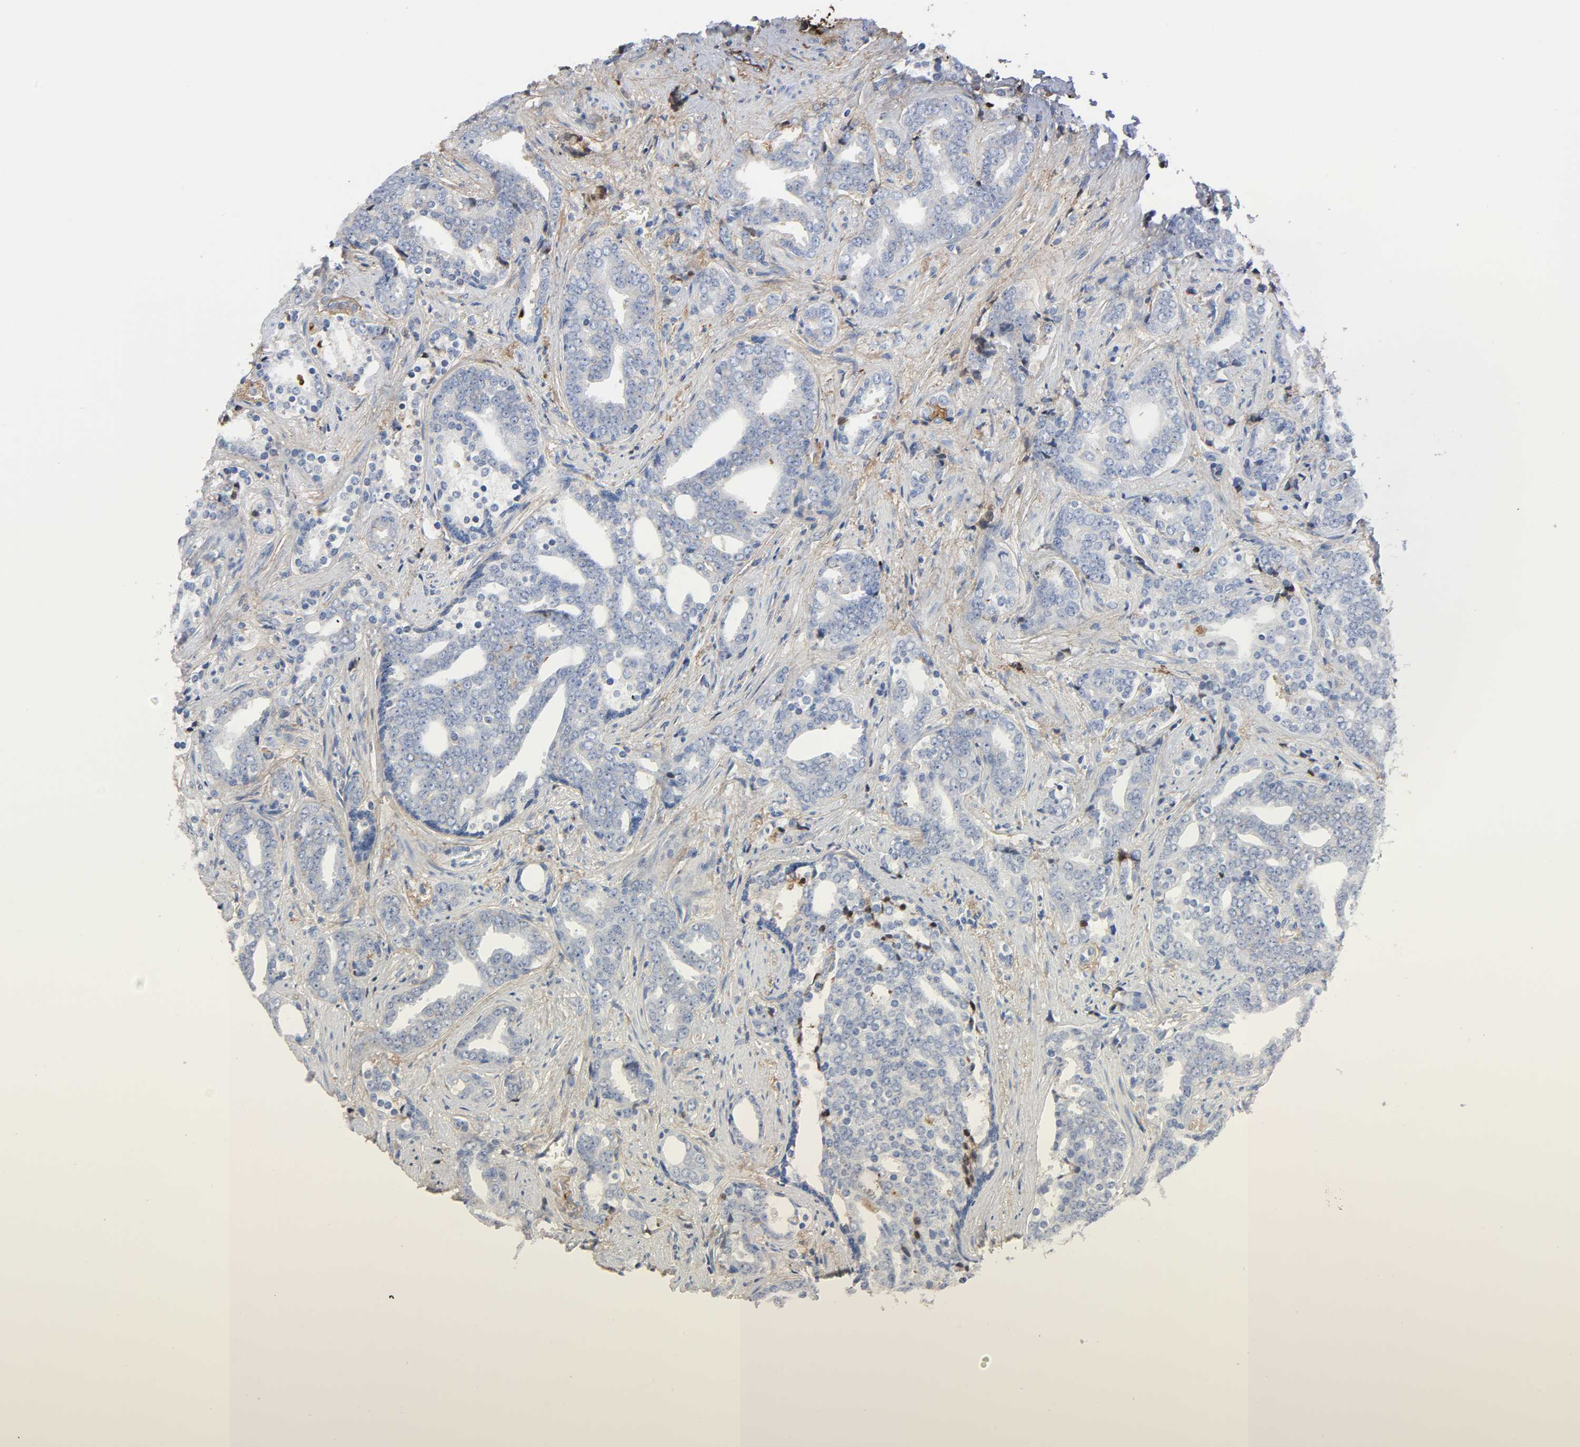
{"staining": {"intensity": "strong", "quantity": "<25%", "location": "cytoplasmic/membranous"}, "tissue": "prostate cancer", "cell_type": "Tumor cells", "image_type": "cancer", "snomed": [{"axis": "morphology", "description": "Adenocarcinoma, High grade"}, {"axis": "topography", "description": "Prostate"}], "caption": "DAB immunohistochemical staining of human prostate adenocarcinoma (high-grade) exhibits strong cytoplasmic/membranous protein expression in approximately <25% of tumor cells. The staining is performed using DAB brown chromogen to label protein expression. The nuclei are counter-stained blue using hematoxylin.", "gene": "C3", "patient": {"sex": "male", "age": 67}}